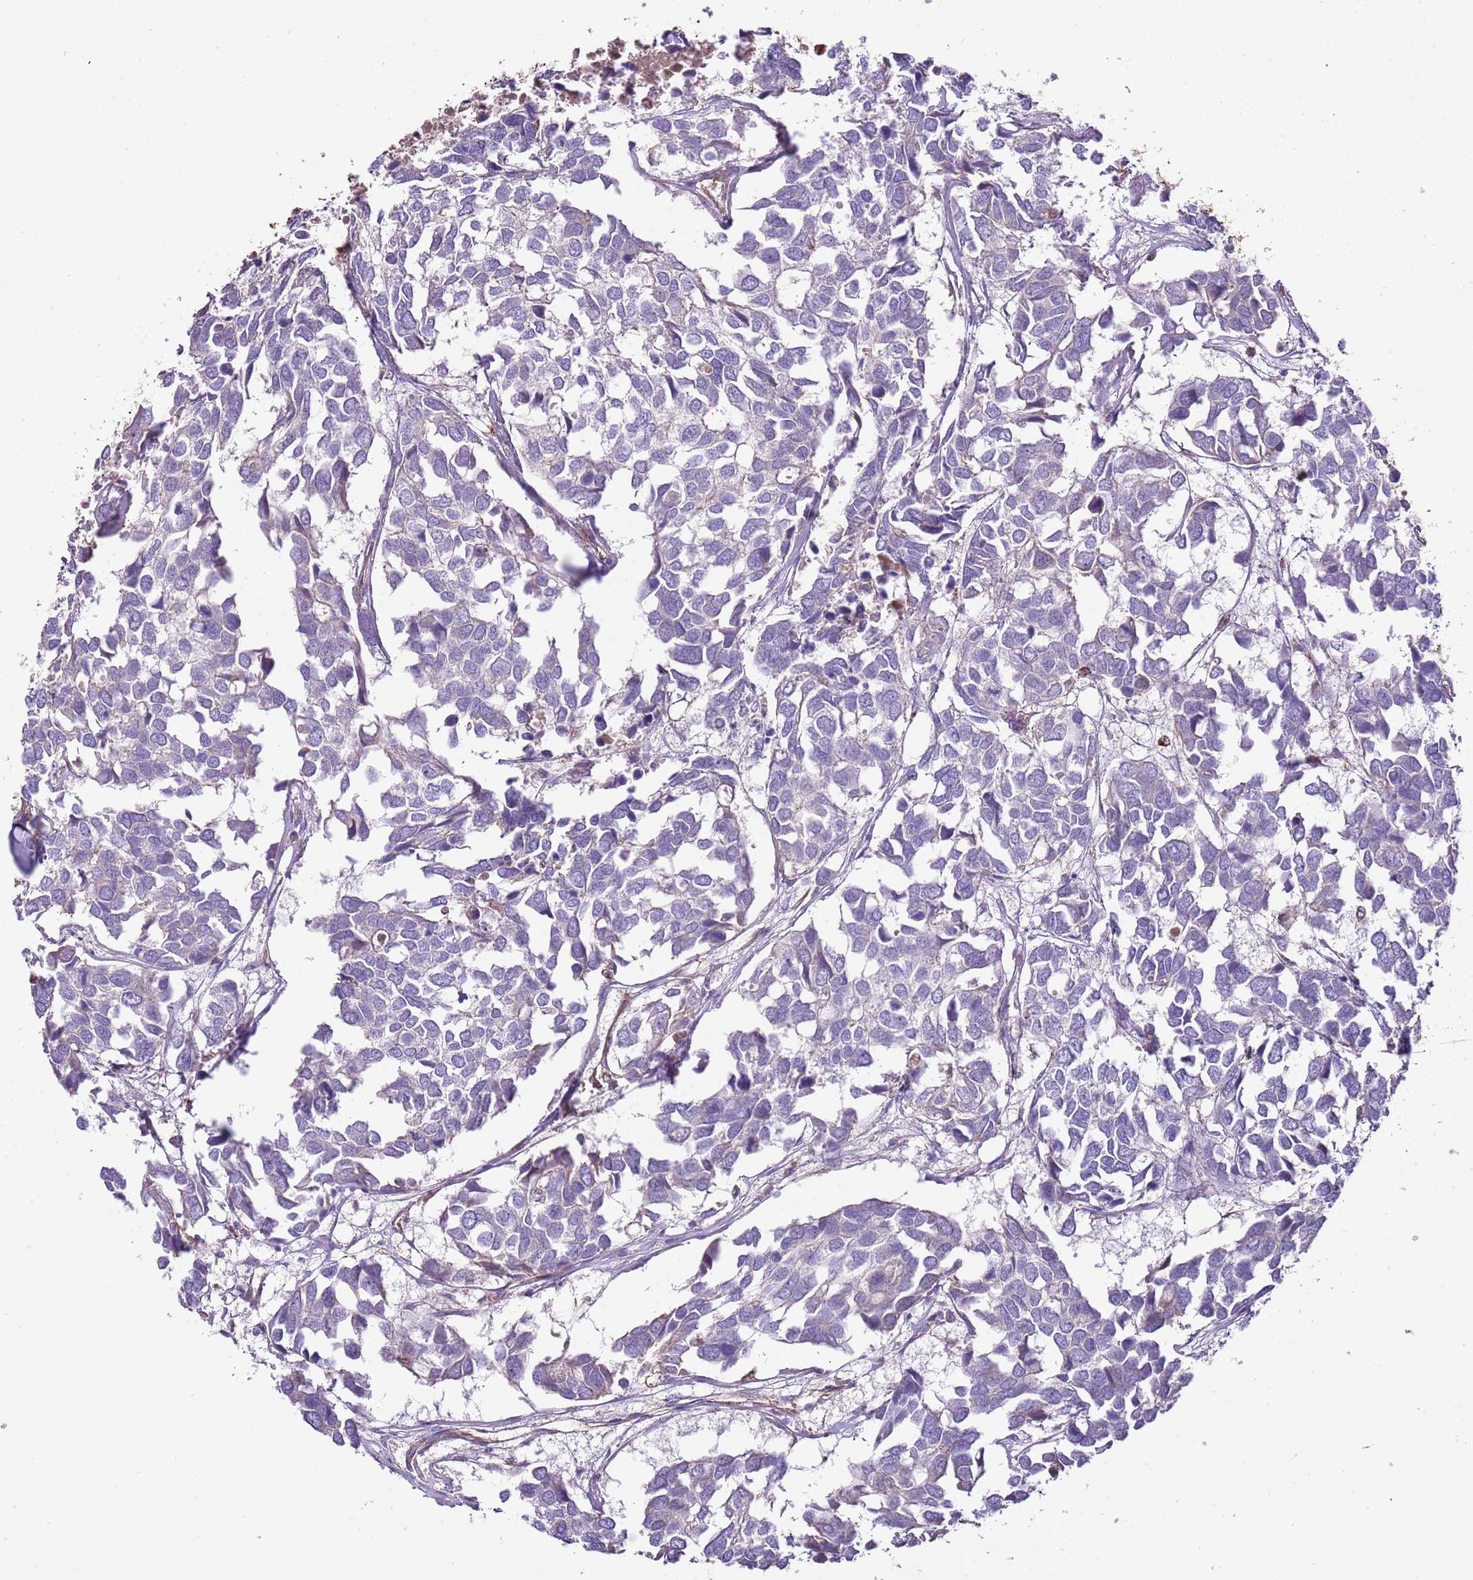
{"staining": {"intensity": "negative", "quantity": "none", "location": "none"}, "tissue": "breast cancer", "cell_type": "Tumor cells", "image_type": "cancer", "snomed": [{"axis": "morphology", "description": "Duct carcinoma"}, {"axis": "topography", "description": "Breast"}], "caption": "Immunohistochemistry (IHC) image of neoplastic tissue: human intraductal carcinoma (breast) stained with DAB demonstrates no significant protein positivity in tumor cells.", "gene": "DOCK6", "patient": {"sex": "female", "age": 83}}